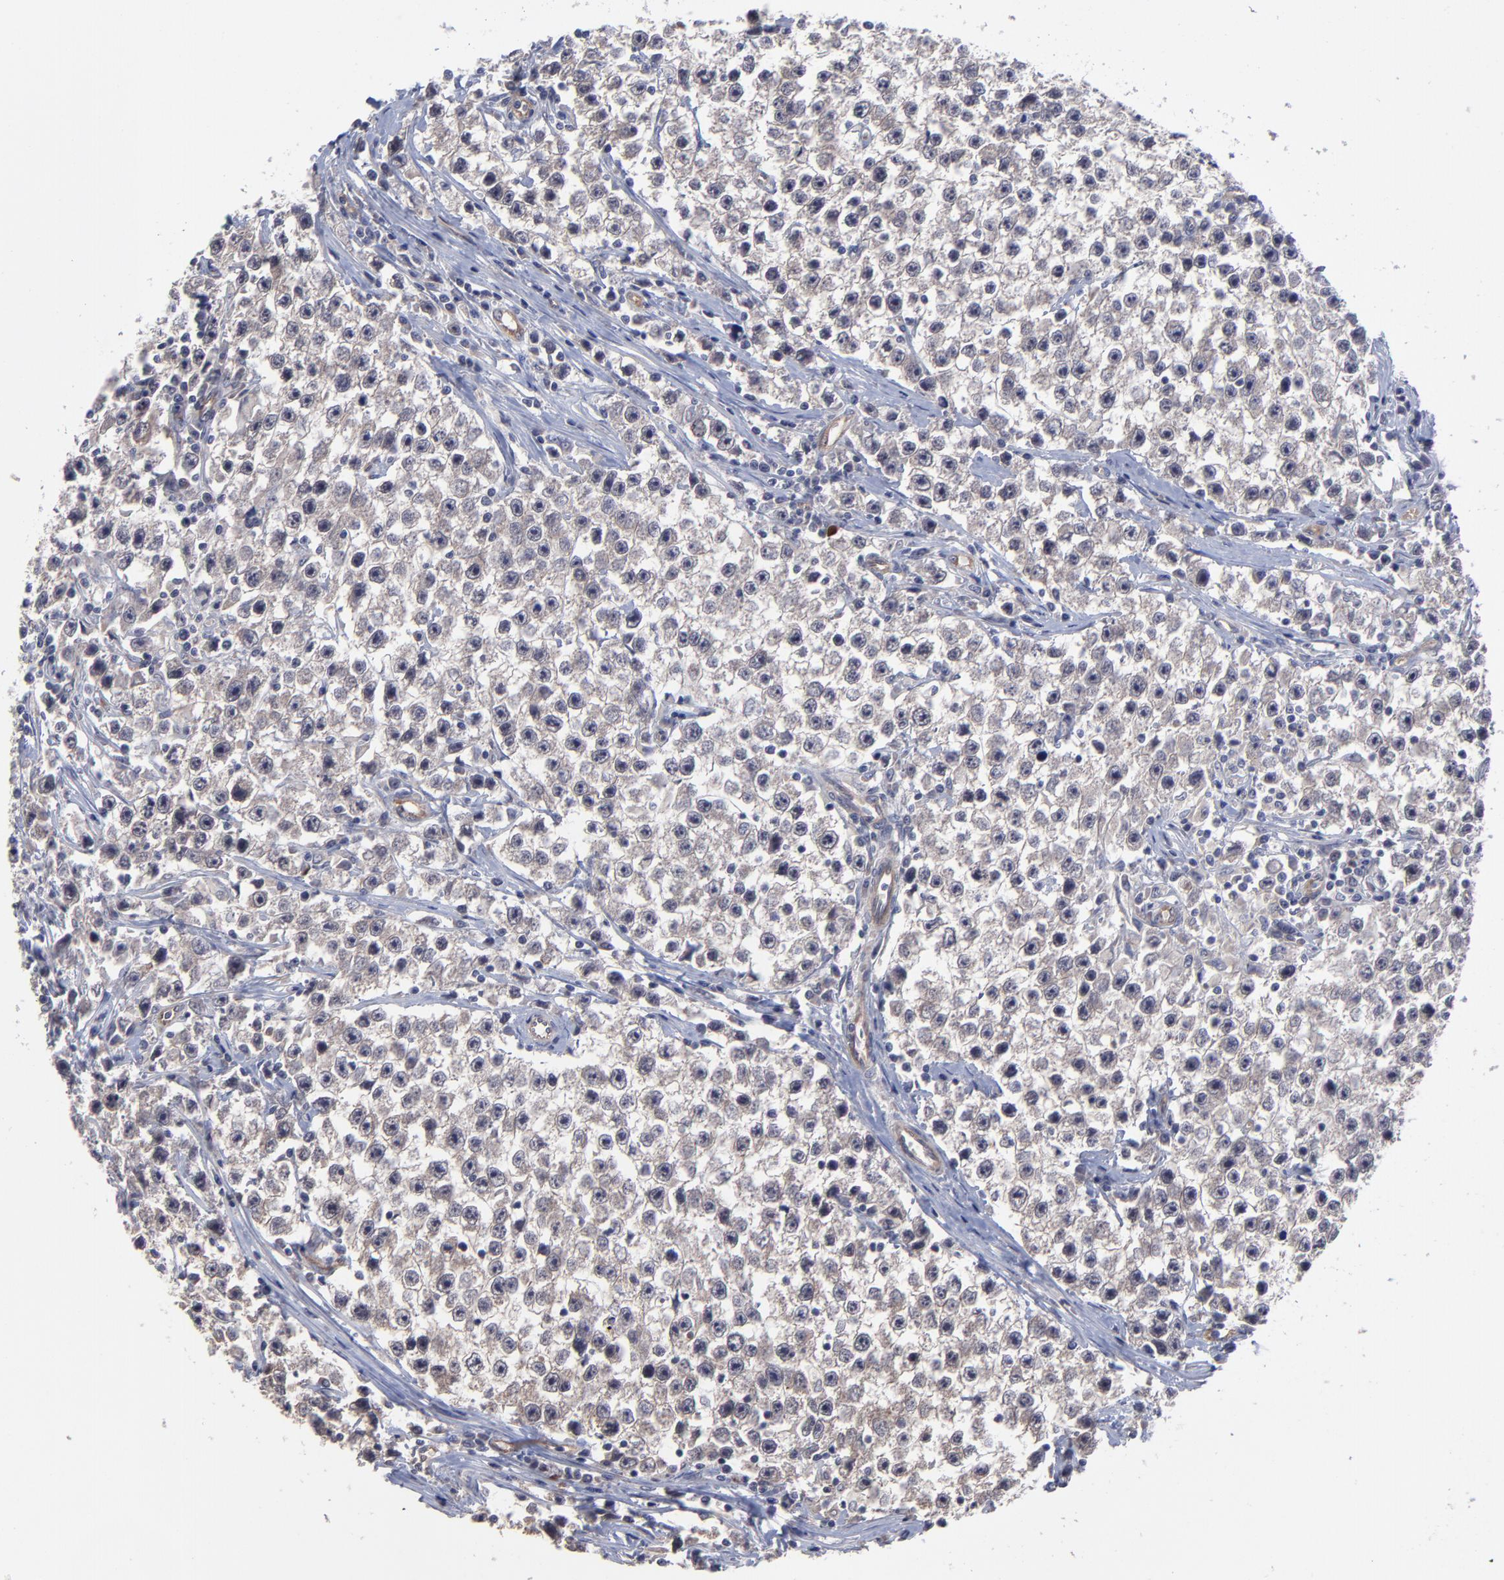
{"staining": {"intensity": "weak", "quantity": "<25%", "location": "cytoplasmic/membranous"}, "tissue": "testis cancer", "cell_type": "Tumor cells", "image_type": "cancer", "snomed": [{"axis": "morphology", "description": "Seminoma, NOS"}, {"axis": "topography", "description": "Testis"}], "caption": "The immunohistochemistry (IHC) image has no significant expression in tumor cells of testis cancer tissue.", "gene": "ZNF780B", "patient": {"sex": "male", "age": 35}}